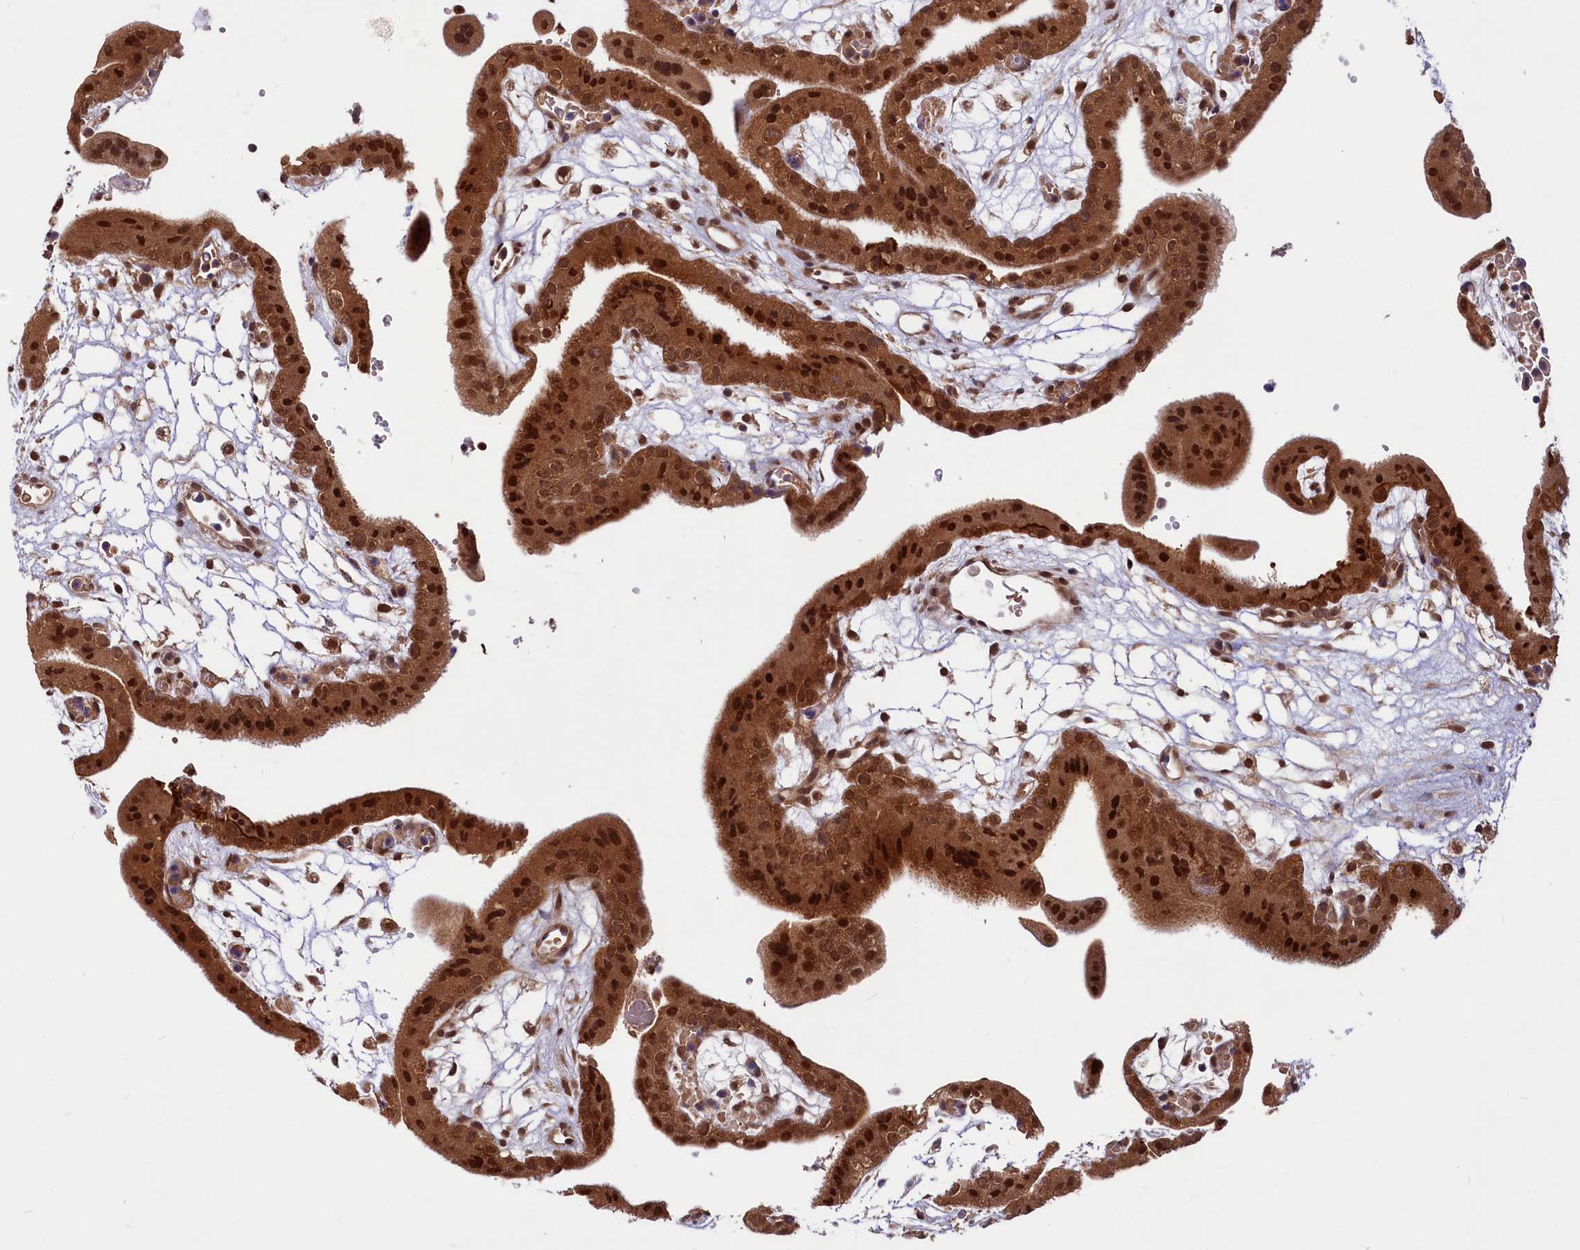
{"staining": {"intensity": "strong", "quantity": ">75%", "location": "cytoplasmic/membranous,nuclear"}, "tissue": "placenta", "cell_type": "Decidual cells", "image_type": "normal", "snomed": [{"axis": "morphology", "description": "Normal tissue, NOS"}, {"axis": "topography", "description": "Placenta"}], "caption": "DAB (3,3'-diaminobenzidine) immunohistochemical staining of benign human placenta demonstrates strong cytoplasmic/membranous,nuclear protein positivity in about >75% of decidual cells. The protein is stained brown, and the nuclei are stained in blue (DAB (3,3'-diaminobenzidine) IHC with brightfield microscopy, high magnification).", "gene": "UBE3A", "patient": {"sex": "female", "age": 18}}